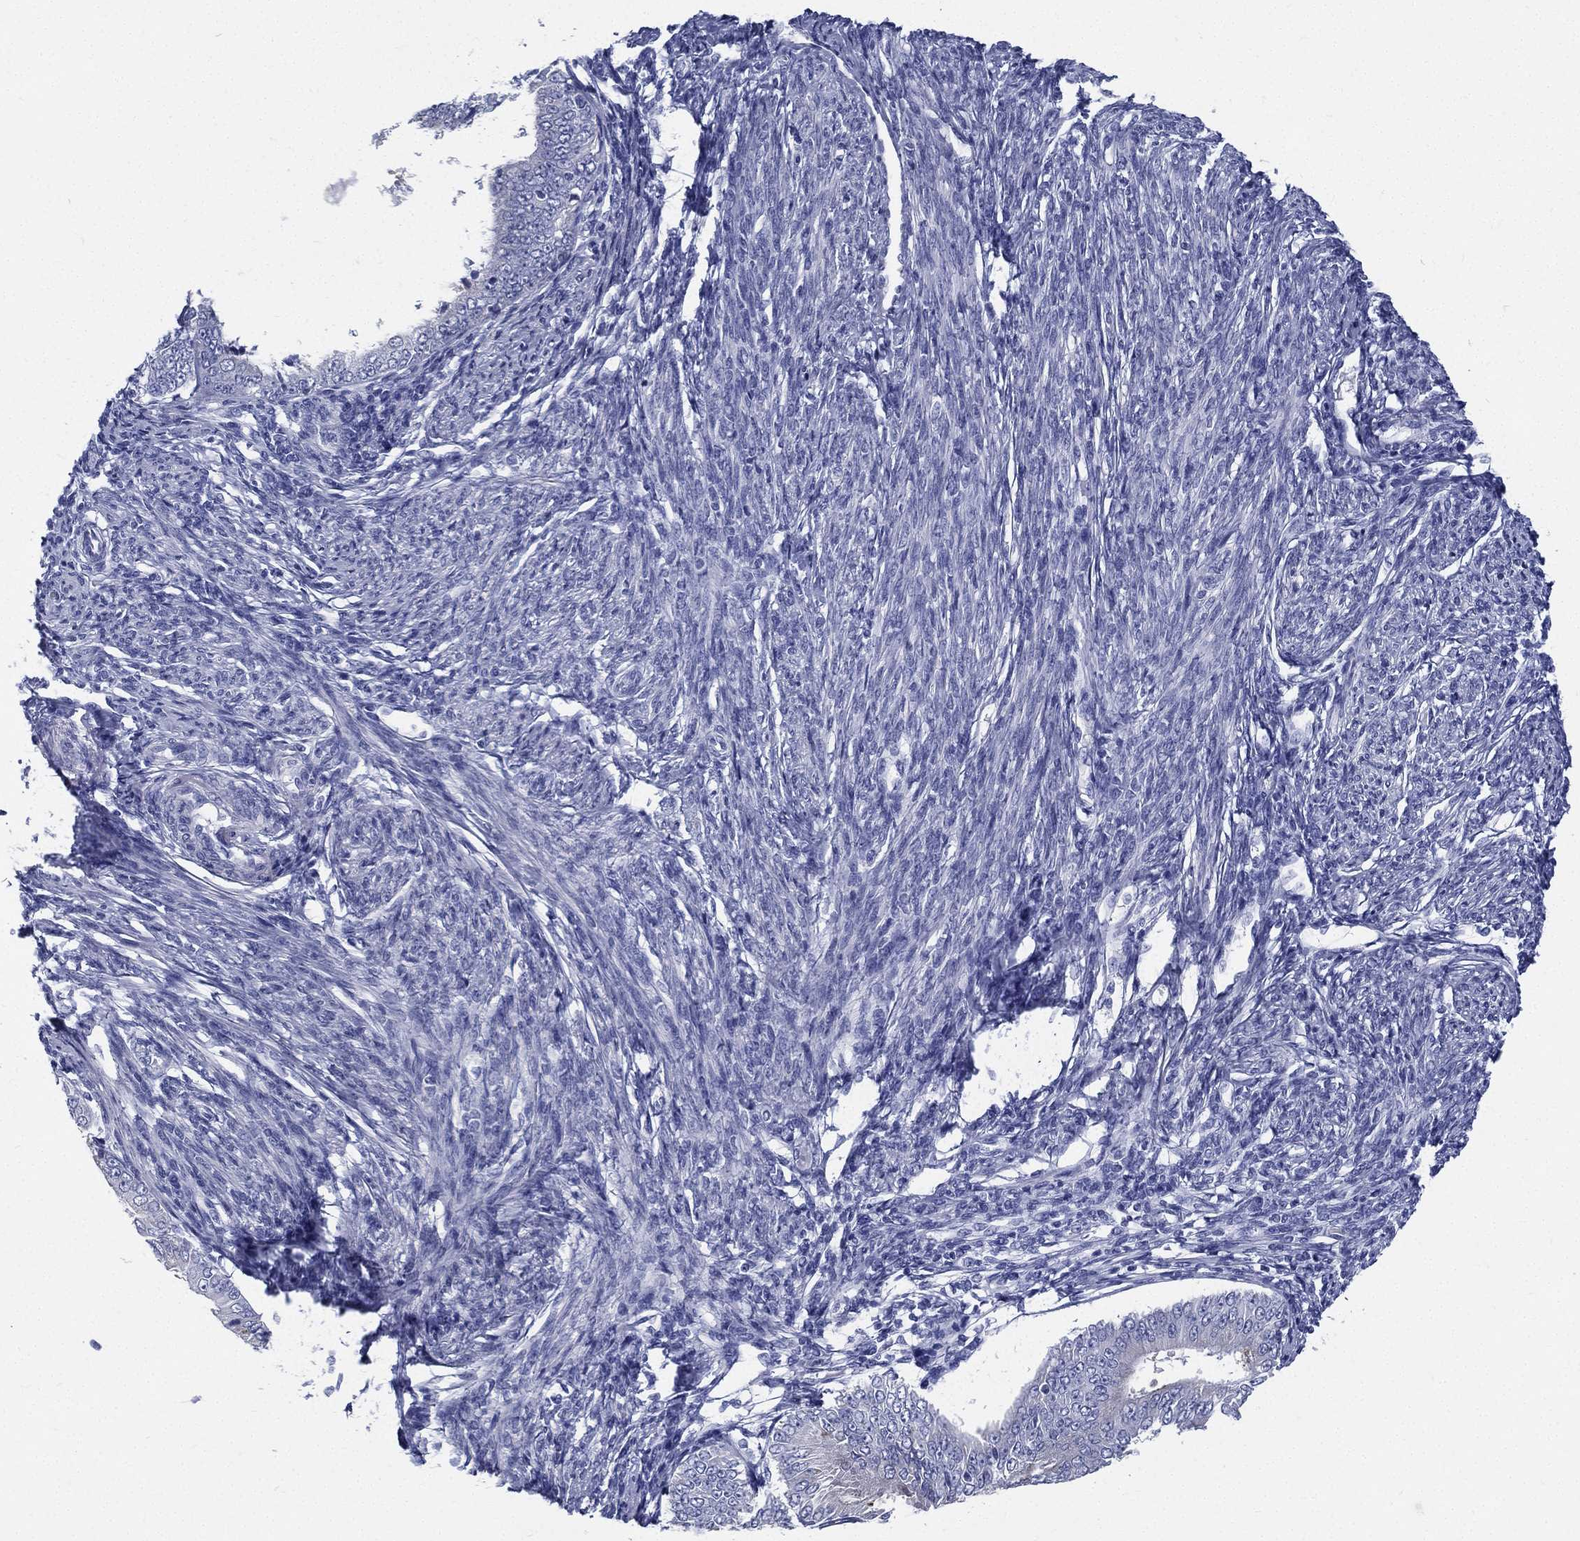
{"staining": {"intensity": "negative", "quantity": "none", "location": "none"}, "tissue": "endometrial cancer", "cell_type": "Tumor cells", "image_type": "cancer", "snomed": [{"axis": "morphology", "description": "Adenocarcinoma, NOS"}, {"axis": "topography", "description": "Endometrium"}], "caption": "A high-resolution image shows immunohistochemistry (IHC) staining of endometrial adenocarcinoma, which shows no significant expression in tumor cells.", "gene": "RSPH4A", "patient": {"sex": "female", "age": 63}}